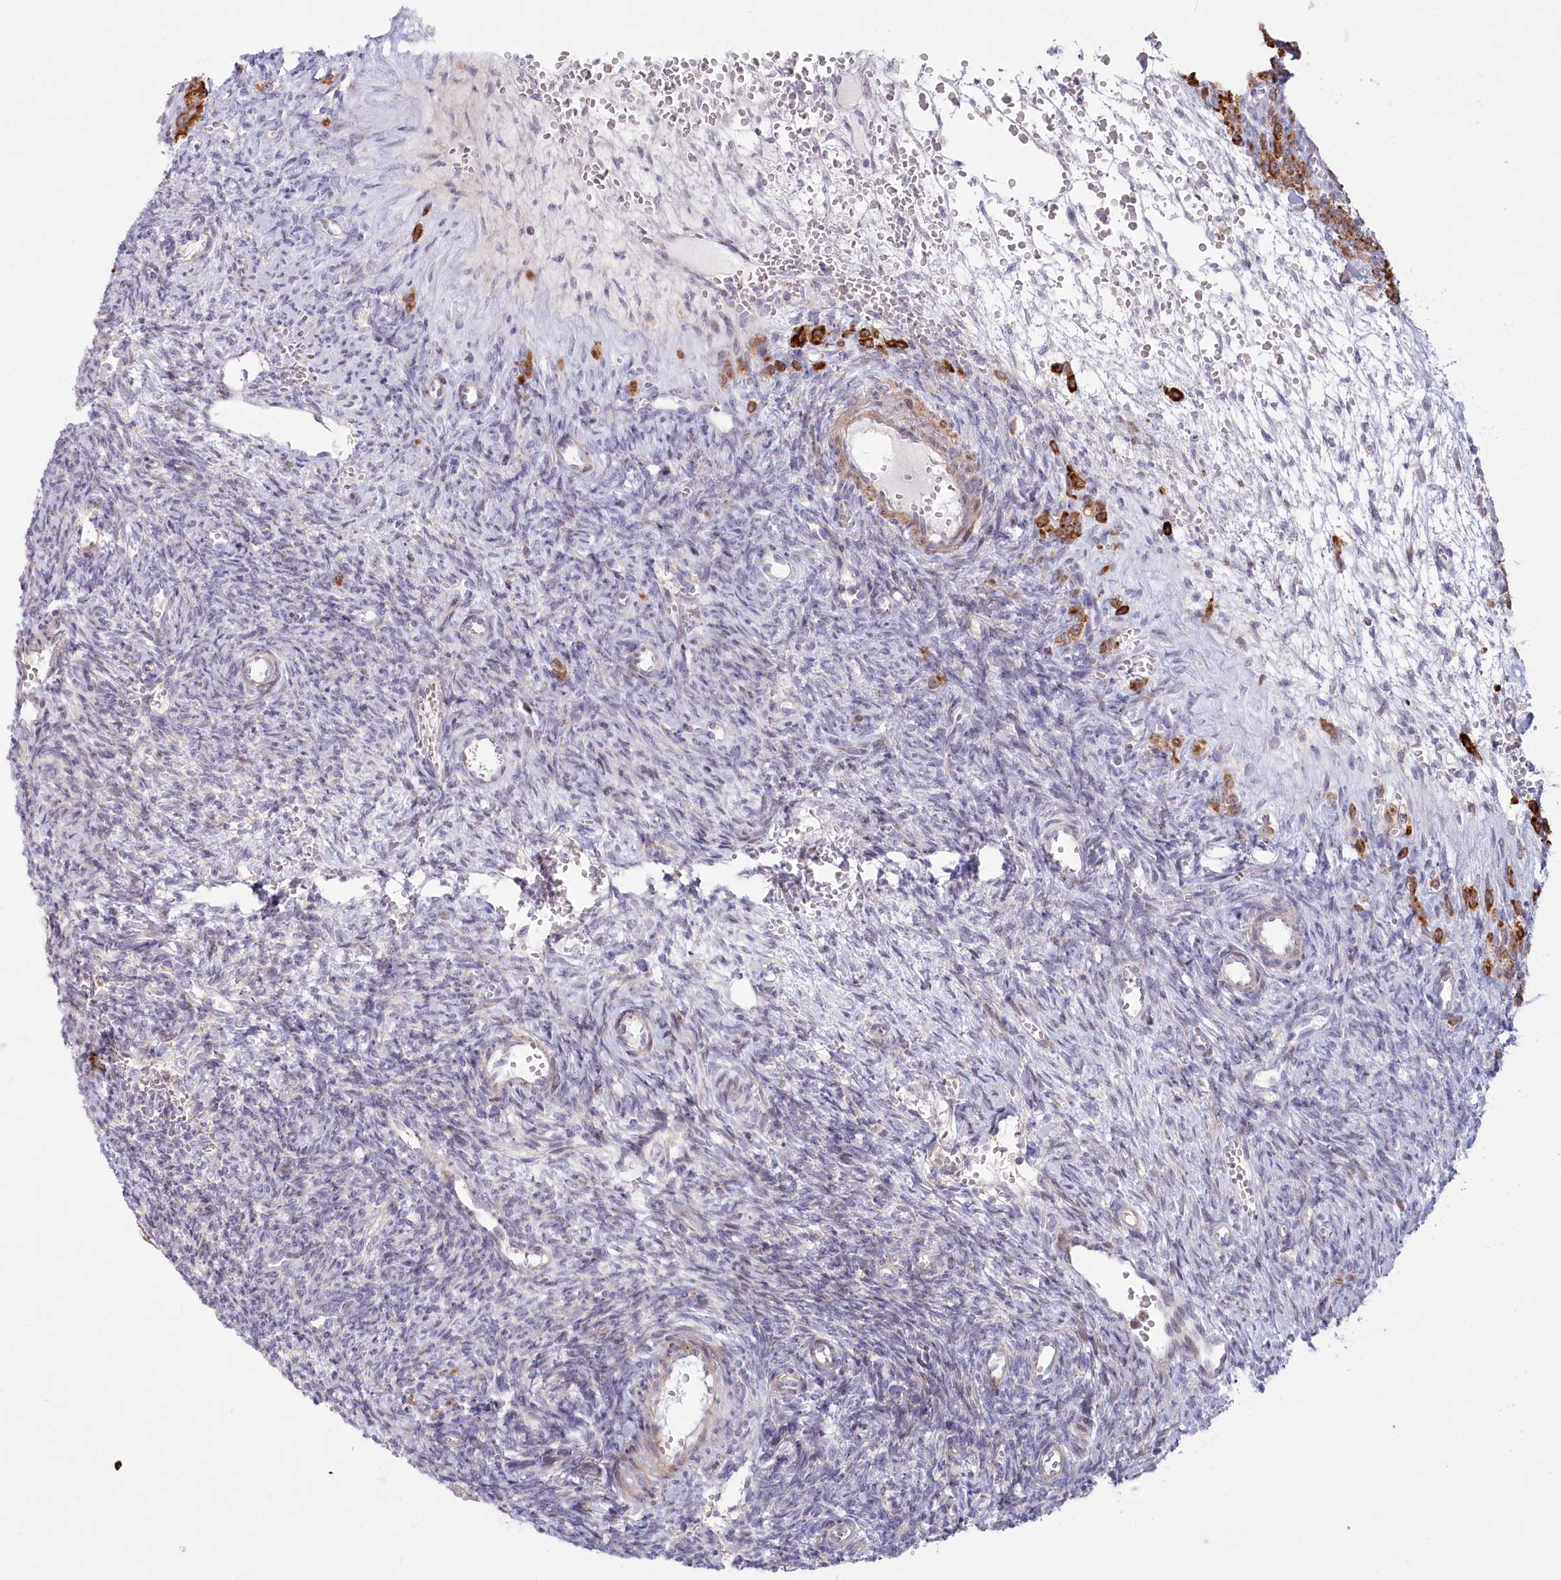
{"staining": {"intensity": "negative", "quantity": "none", "location": "none"}, "tissue": "ovary", "cell_type": "Ovarian stroma cells", "image_type": "normal", "snomed": [{"axis": "morphology", "description": "Normal tissue, NOS"}, {"axis": "topography", "description": "Ovary"}], "caption": "High magnification brightfield microscopy of unremarkable ovary stained with DAB (brown) and counterstained with hematoxylin (blue): ovarian stroma cells show no significant positivity. The staining was performed using DAB to visualize the protein expression in brown, while the nuclei were stained in blue with hematoxylin (Magnification: 20x).", "gene": "MTG1", "patient": {"sex": "female", "age": 39}}